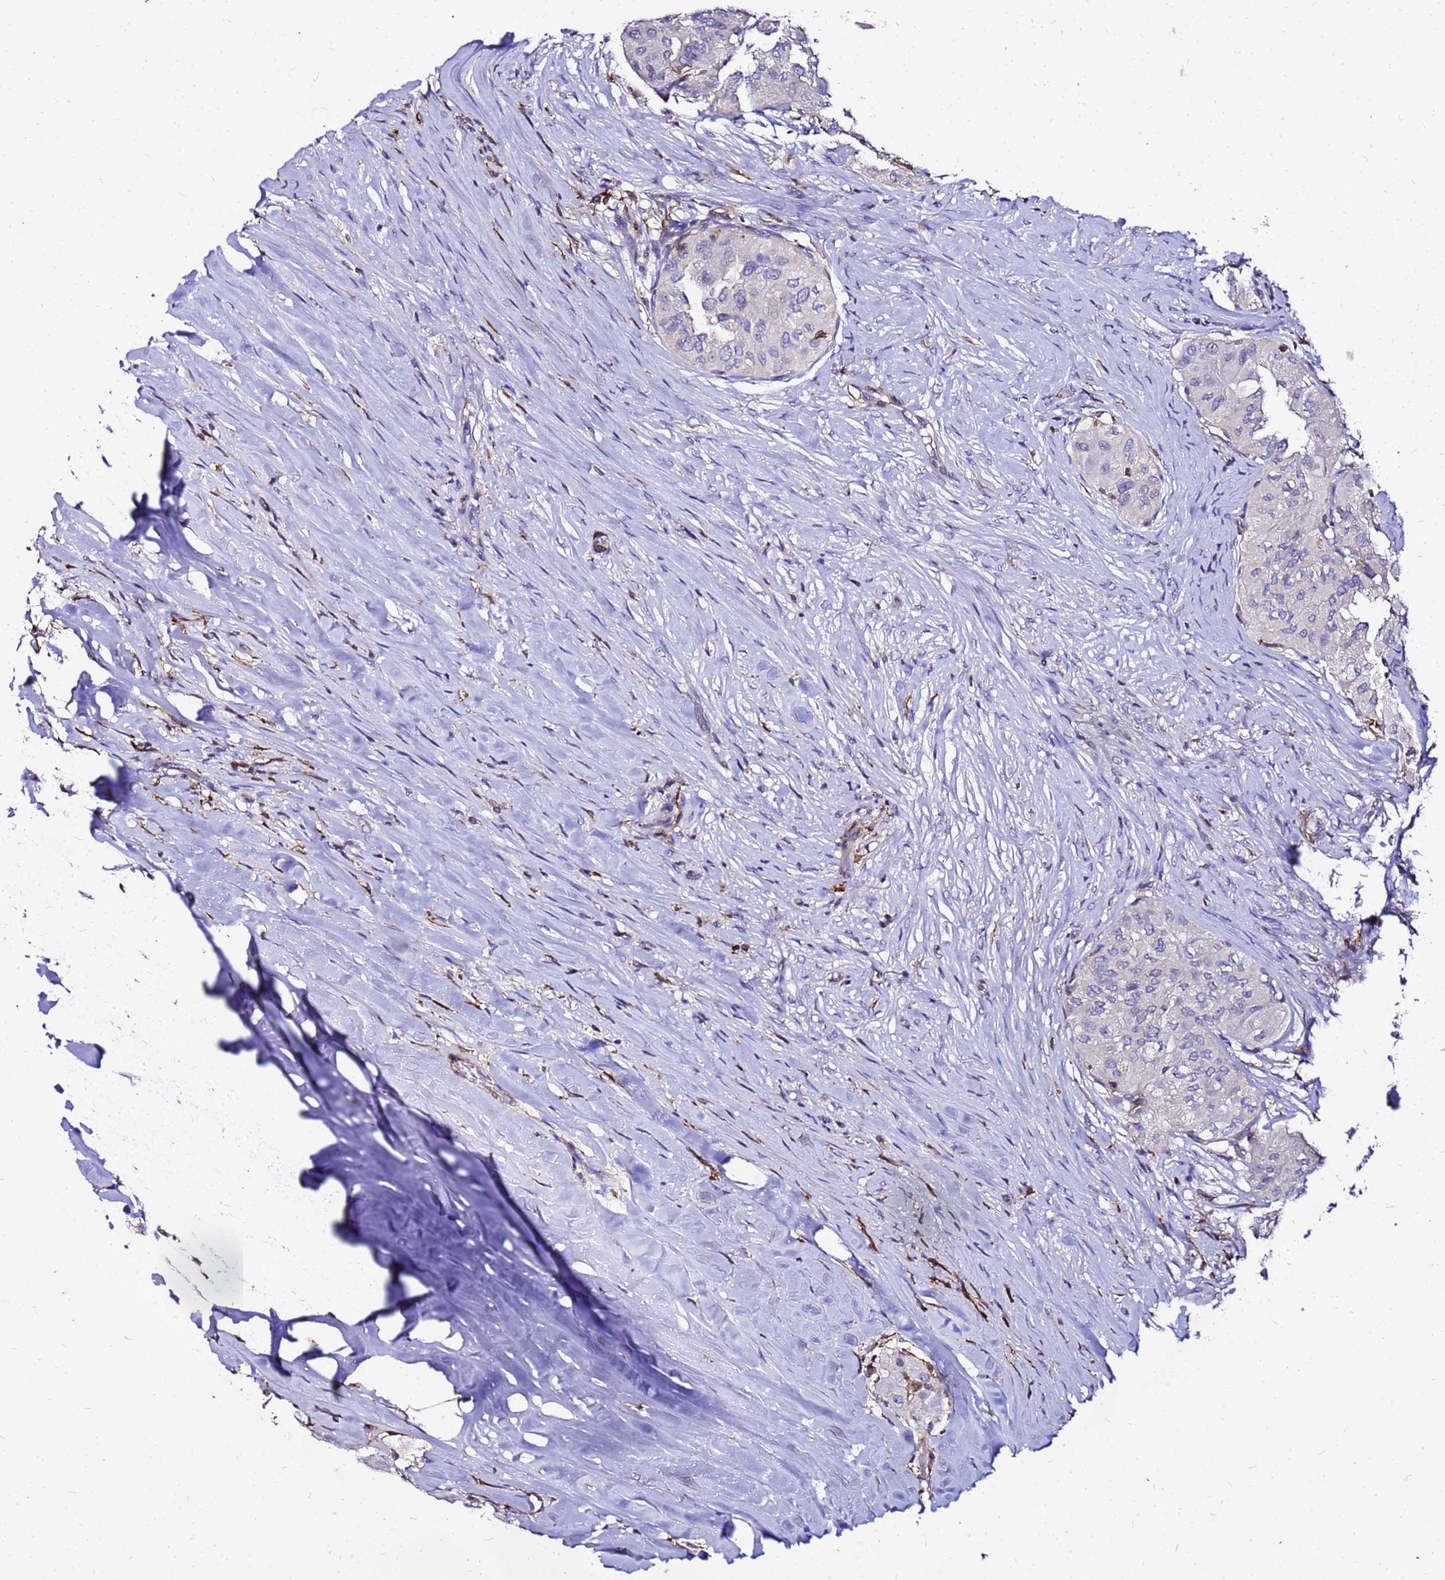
{"staining": {"intensity": "negative", "quantity": "none", "location": "none"}, "tissue": "thyroid cancer", "cell_type": "Tumor cells", "image_type": "cancer", "snomed": [{"axis": "morphology", "description": "Papillary adenocarcinoma, NOS"}, {"axis": "topography", "description": "Thyroid gland"}], "caption": "A photomicrograph of human thyroid cancer (papillary adenocarcinoma) is negative for staining in tumor cells.", "gene": "DBNDD2", "patient": {"sex": "female", "age": 59}}